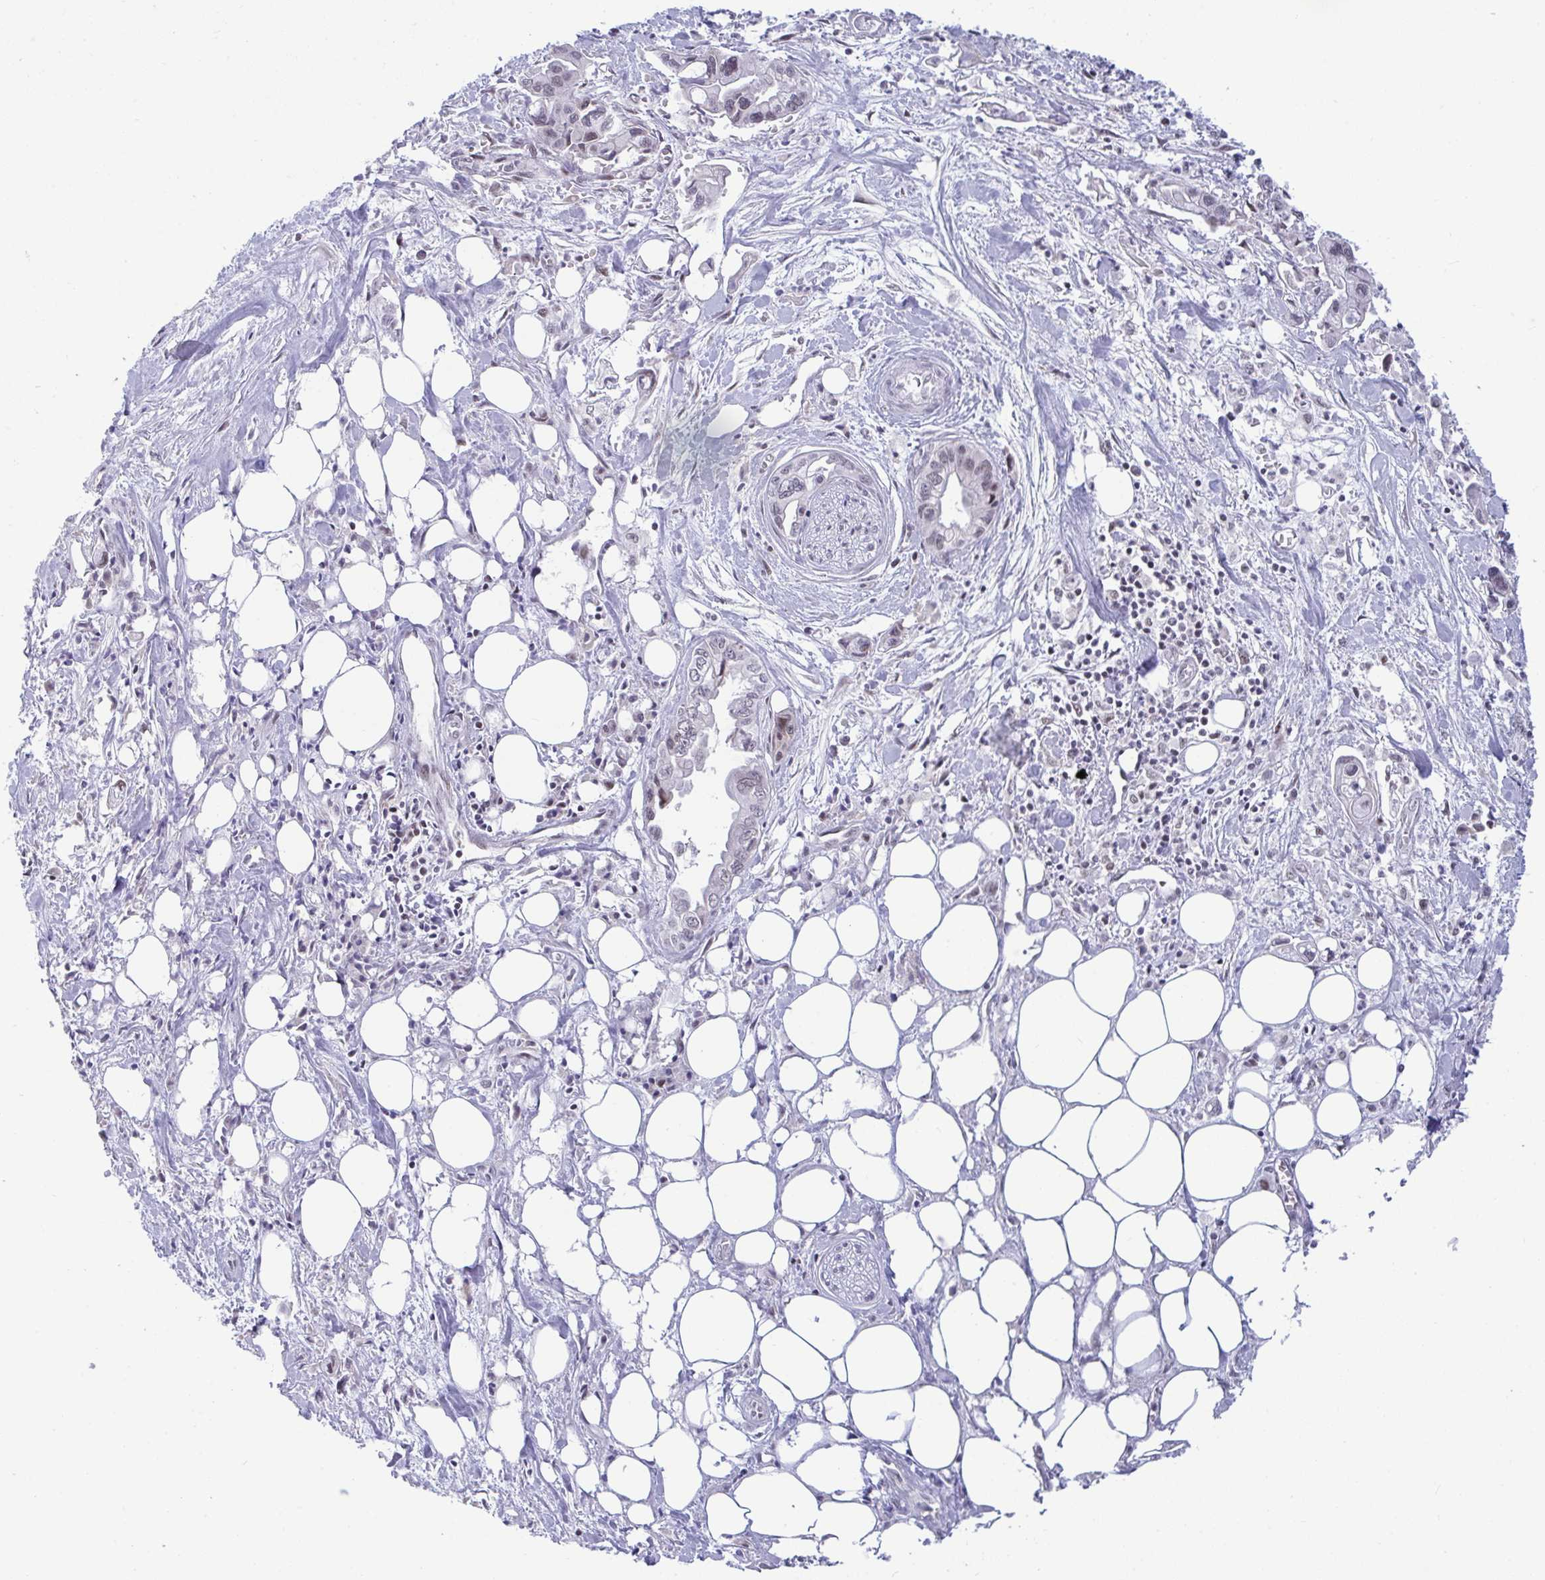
{"staining": {"intensity": "weak", "quantity": "<25%", "location": "nuclear"}, "tissue": "pancreatic cancer", "cell_type": "Tumor cells", "image_type": "cancer", "snomed": [{"axis": "morphology", "description": "Adenocarcinoma, NOS"}, {"axis": "topography", "description": "Pancreas"}], "caption": "Tumor cells are negative for brown protein staining in adenocarcinoma (pancreatic). The staining was performed using DAB (3,3'-diaminobenzidine) to visualize the protein expression in brown, while the nuclei were stained in blue with hematoxylin (Magnification: 20x).", "gene": "WBP11", "patient": {"sex": "male", "age": 61}}